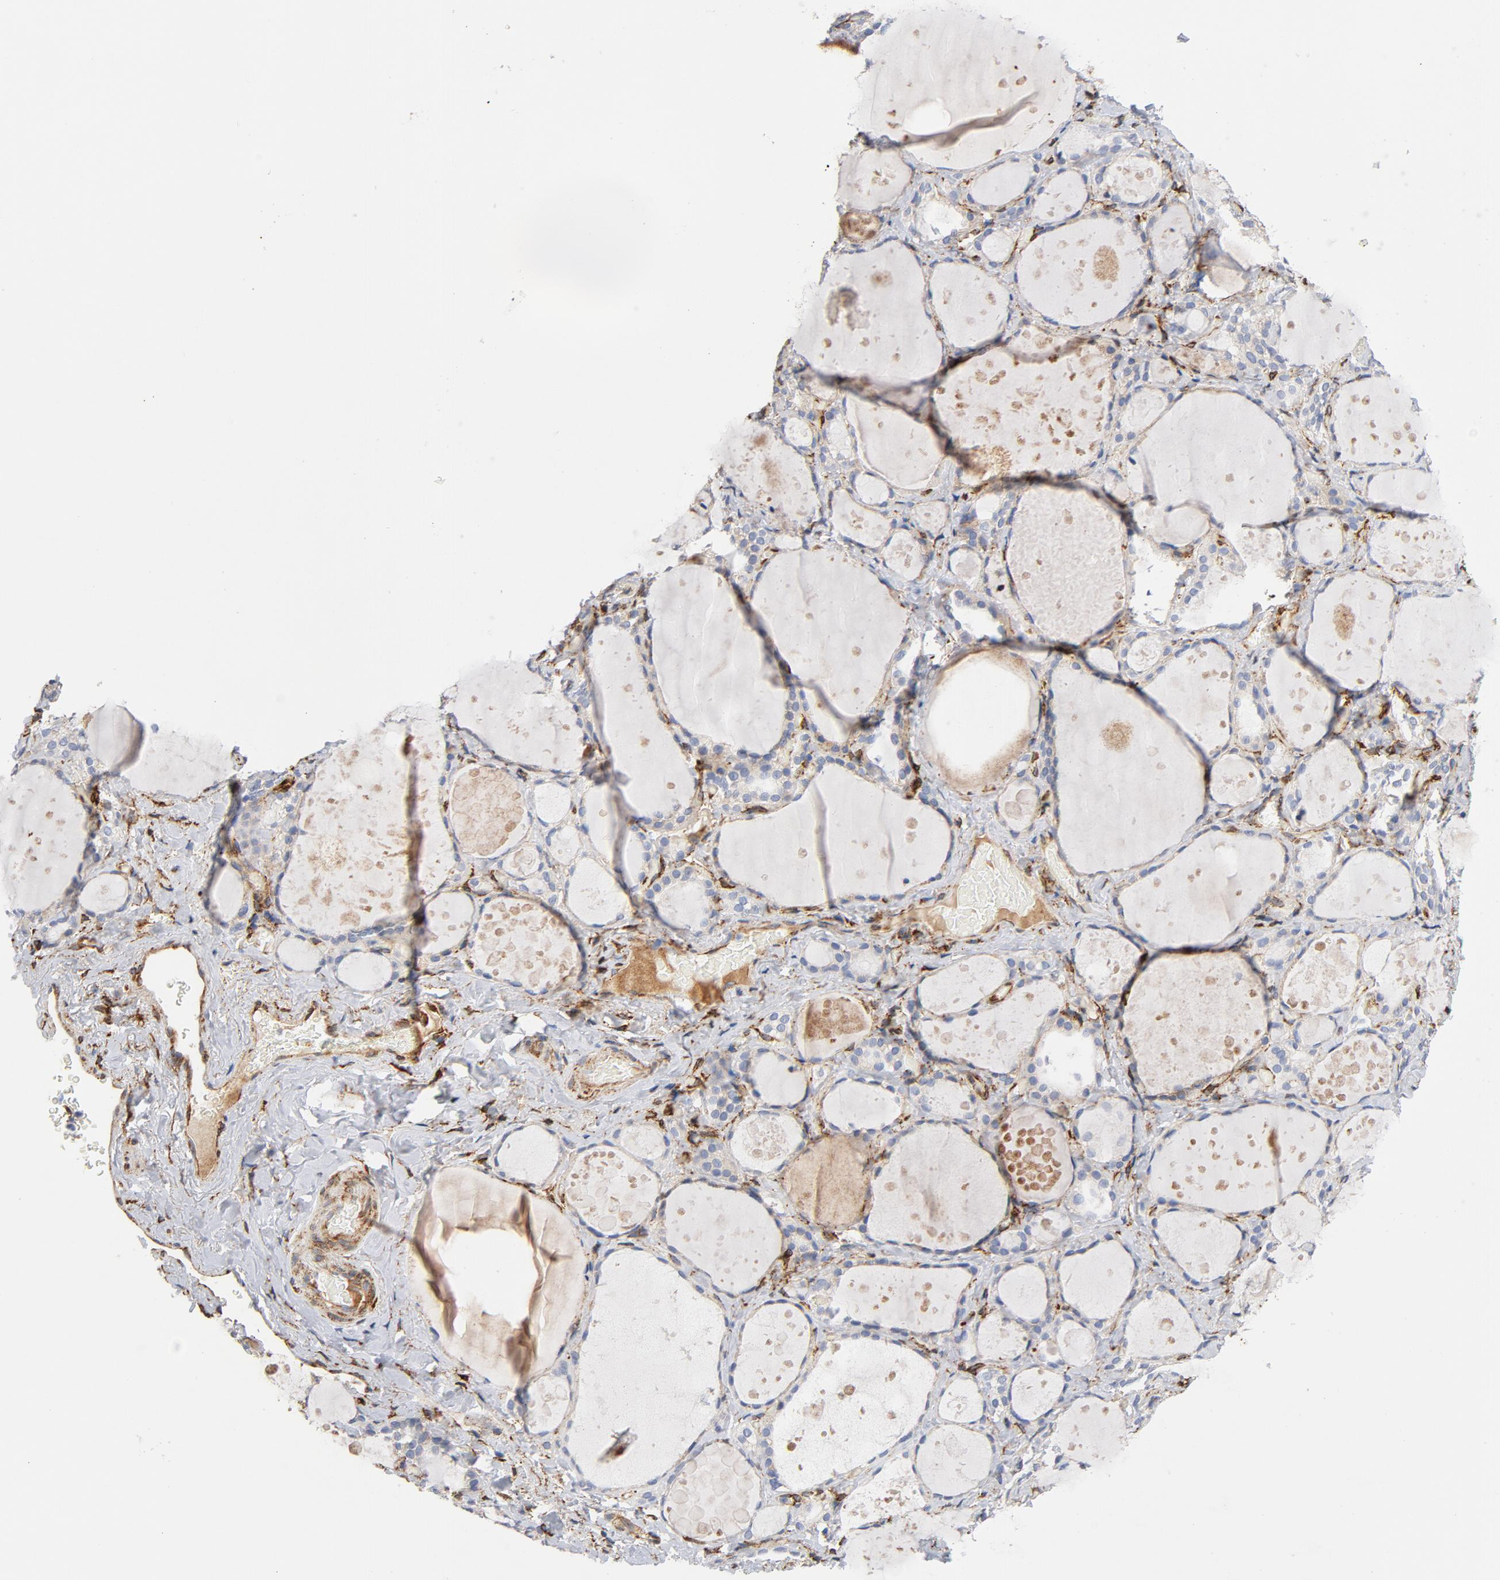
{"staining": {"intensity": "negative", "quantity": "none", "location": "none"}, "tissue": "thyroid gland", "cell_type": "Glandular cells", "image_type": "normal", "snomed": [{"axis": "morphology", "description": "Normal tissue, NOS"}, {"axis": "topography", "description": "Thyroid gland"}], "caption": "Immunohistochemistry (IHC) image of unremarkable thyroid gland stained for a protein (brown), which exhibits no staining in glandular cells. The staining was performed using DAB to visualize the protein expression in brown, while the nuclei were stained in blue with hematoxylin (Magnification: 20x).", "gene": "SERPINH1", "patient": {"sex": "female", "age": 75}}